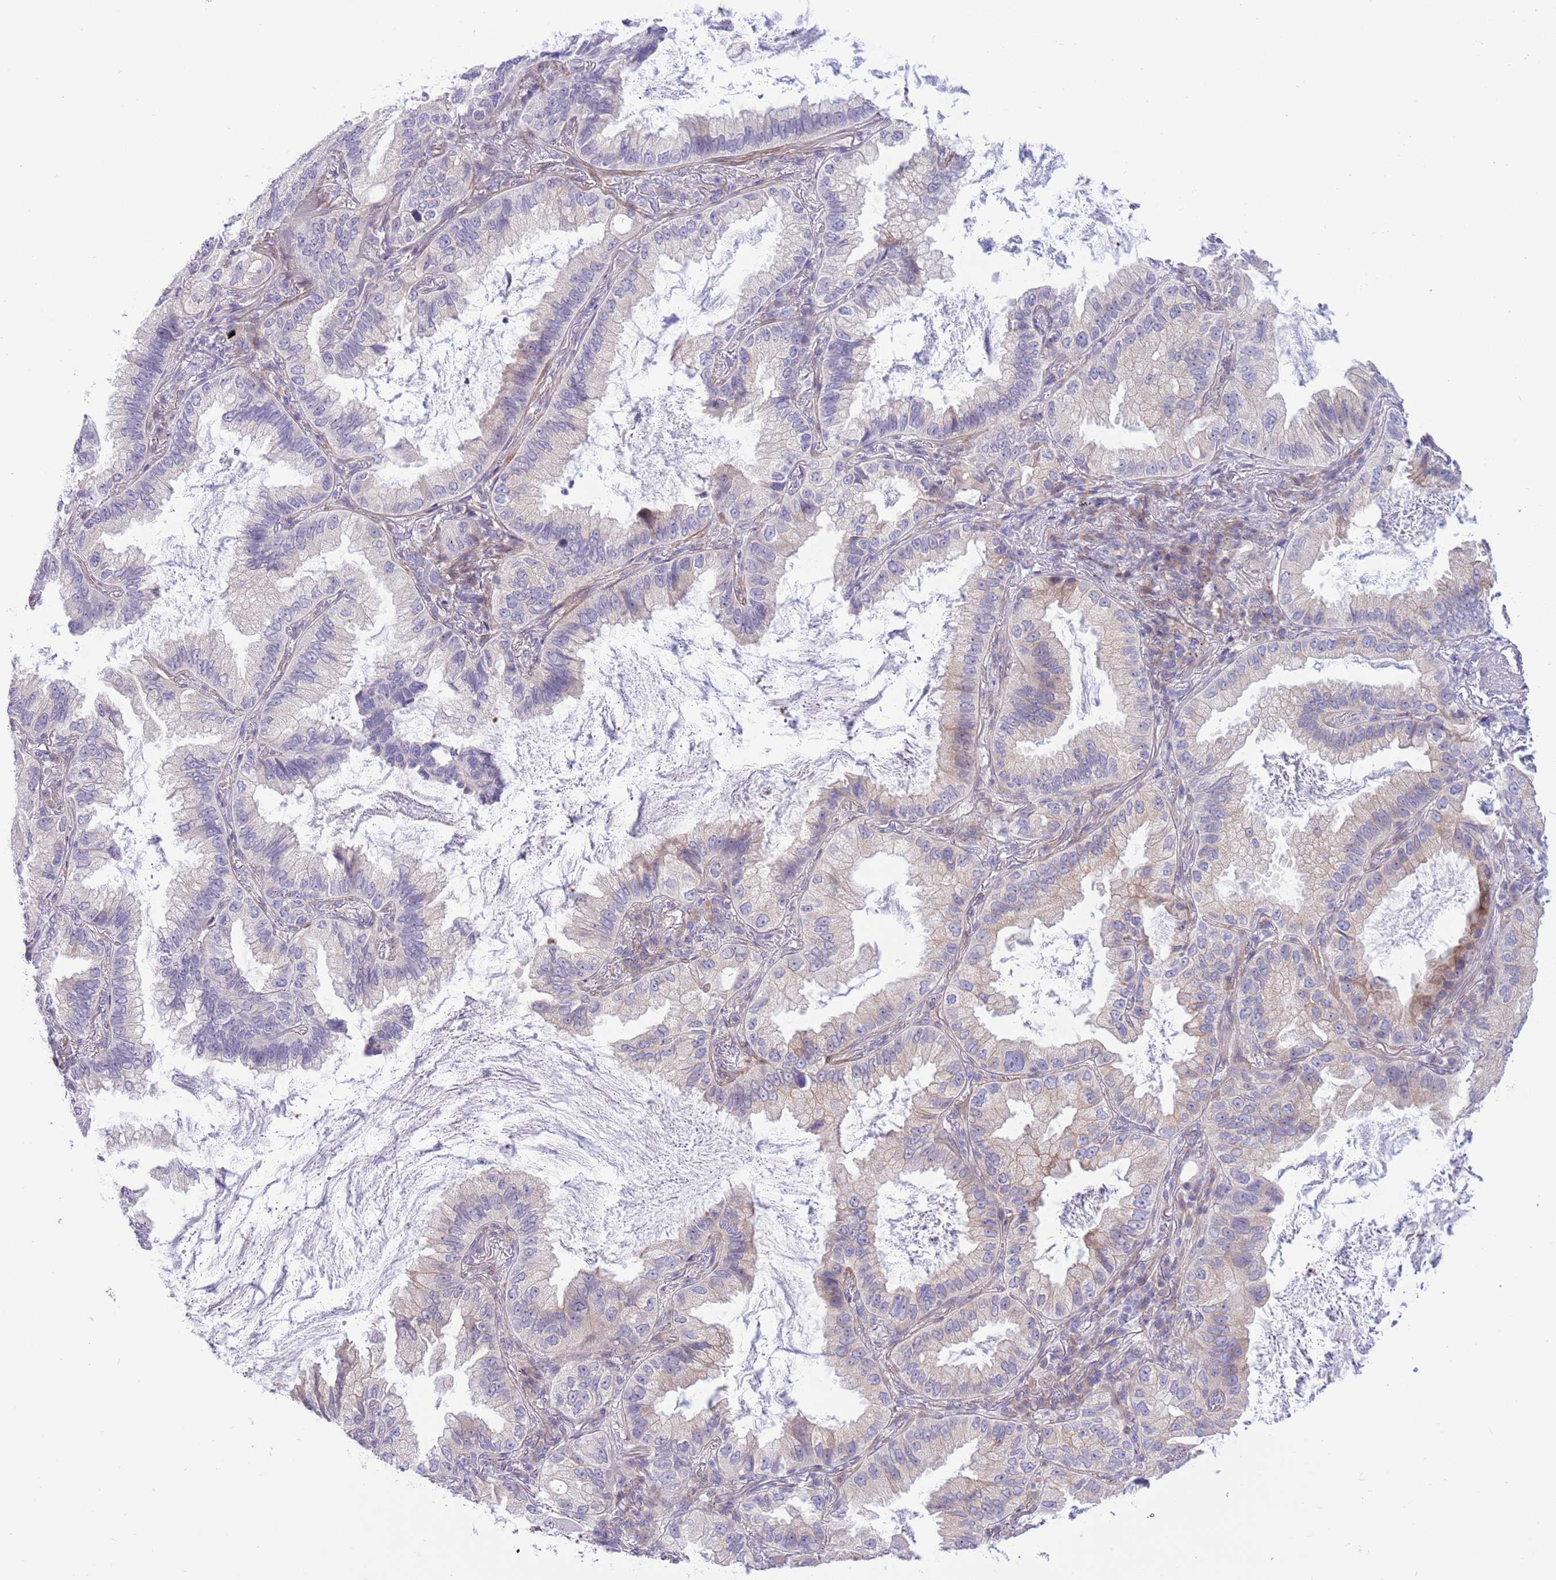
{"staining": {"intensity": "negative", "quantity": "none", "location": "none"}, "tissue": "lung cancer", "cell_type": "Tumor cells", "image_type": "cancer", "snomed": [{"axis": "morphology", "description": "Adenocarcinoma, NOS"}, {"axis": "topography", "description": "Lung"}], "caption": "Immunohistochemistry image of neoplastic tissue: lung cancer stained with DAB (3,3'-diaminobenzidine) shows no significant protein staining in tumor cells. (Brightfield microscopy of DAB immunohistochemistry at high magnification).", "gene": "ZC4H2", "patient": {"sex": "female", "age": 69}}